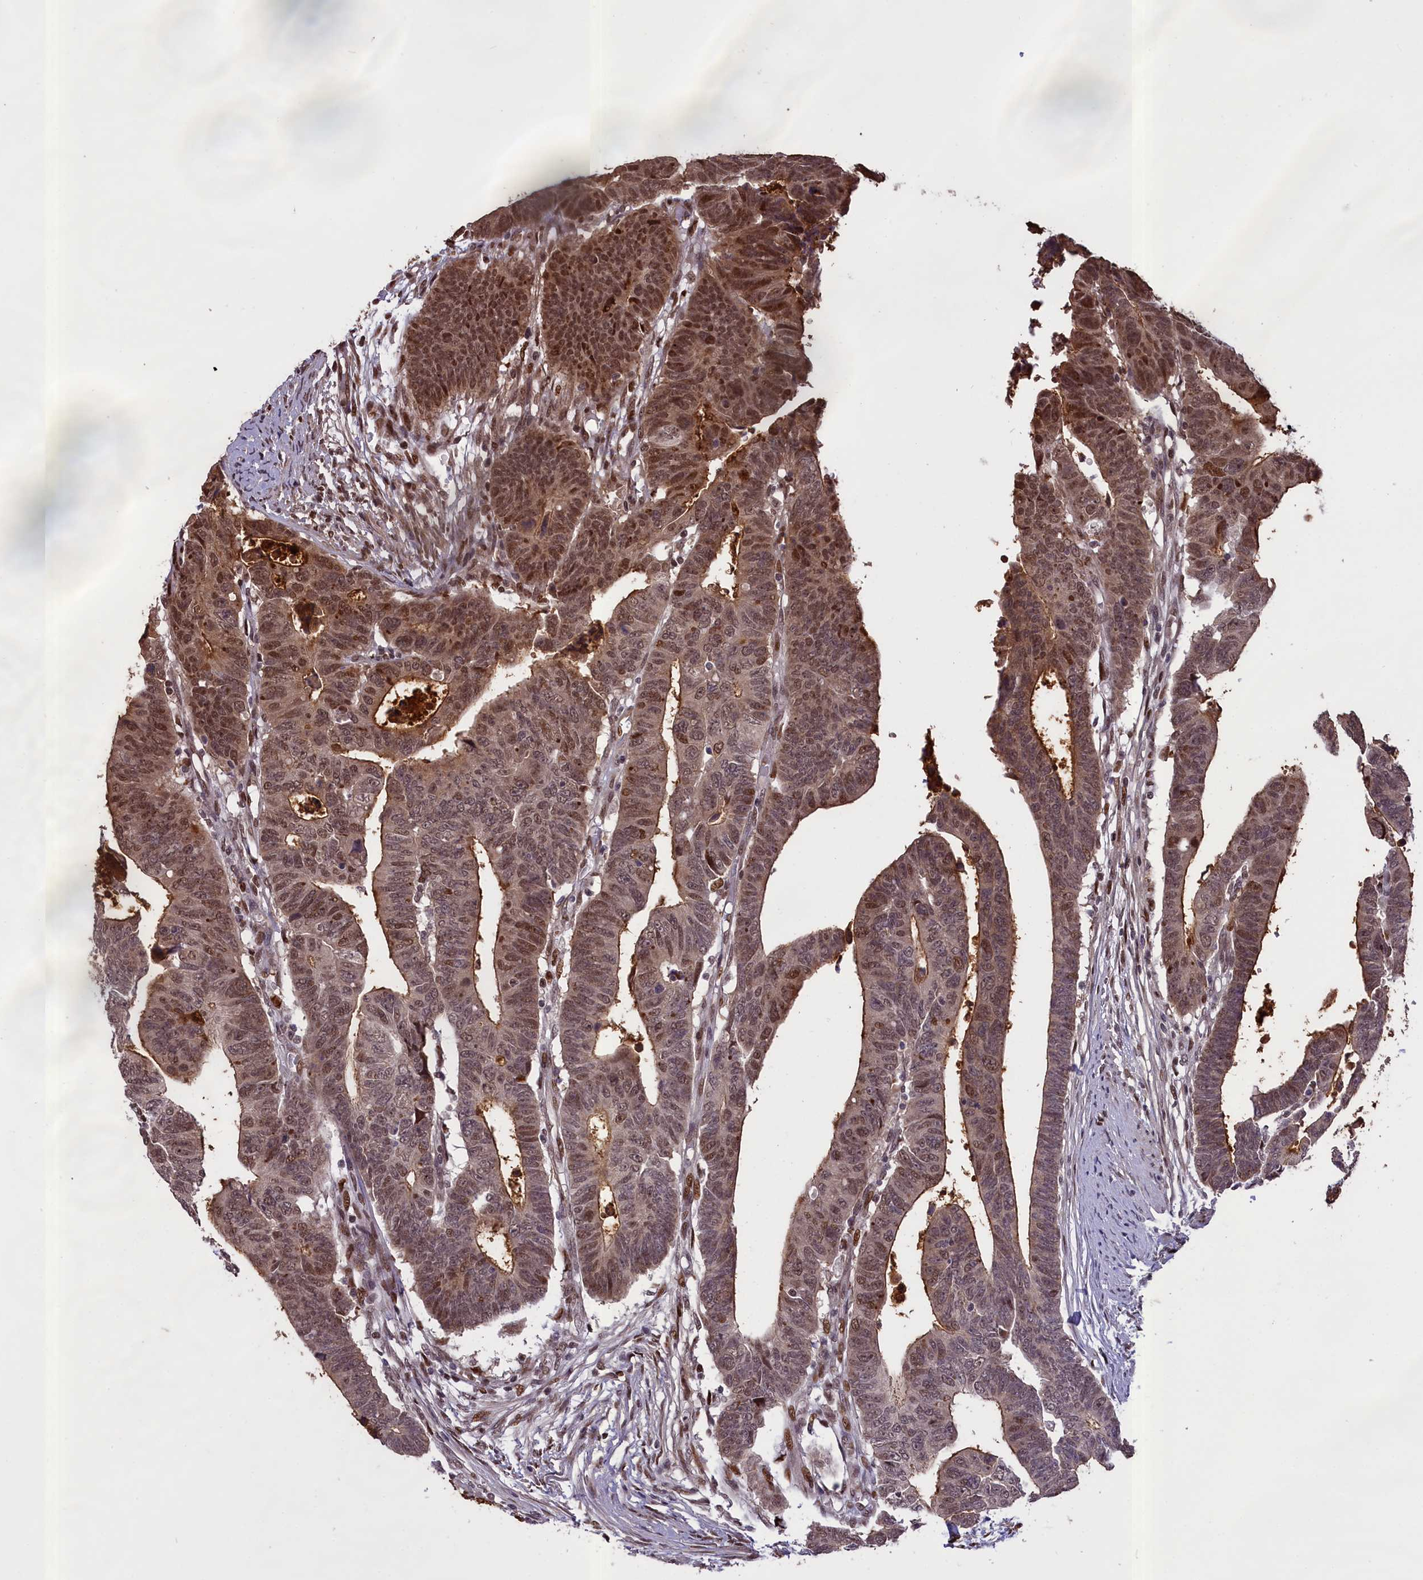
{"staining": {"intensity": "moderate", "quantity": ">75%", "location": "cytoplasmic/membranous,nuclear"}, "tissue": "colorectal cancer", "cell_type": "Tumor cells", "image_type": "cancer", "snomed": [{"axis": "morphology", "description": "Adenocarcinoma, NOS"}, {"axis": "topography", "description": "Rectum"}], "caption": "Immunohistochemical staining of human adenocarcinoma (colorectal) exhibits moderate cytoplasmic/membranous and nuclear protein expression in about >75% of tumor cells.", "gene": "RELB", "patient": {"sex": "female", "age": 65}}